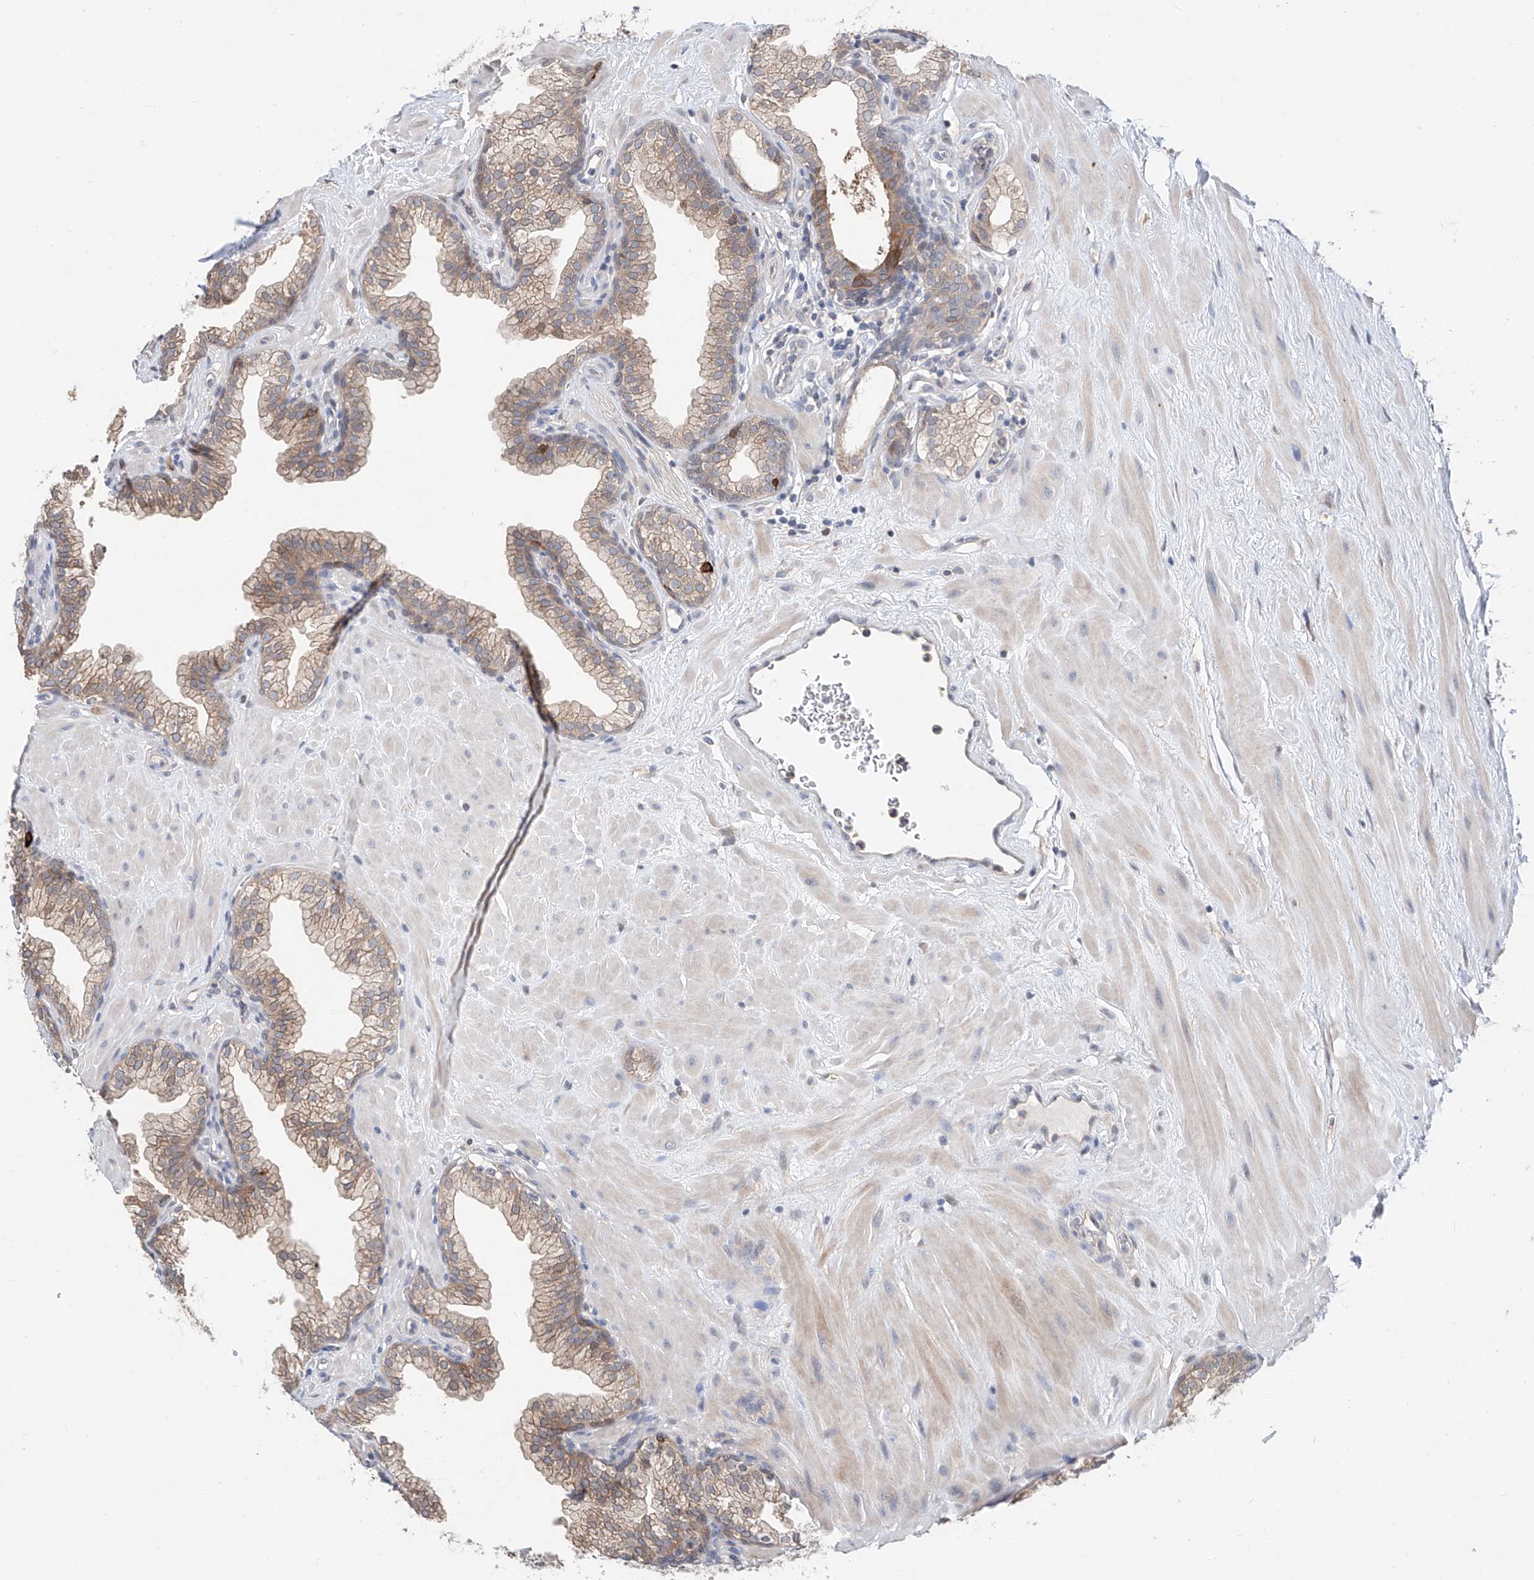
{"staining": {"intensity": "moderate", "quantity": "25%-75%", "location": "cytoplasmic/membranous"}, "tissue": "prostate", "cell_type": "Glandular cells", "image_type": "normal", "snomed": [{"axis": "morphology", "description": "Normal tissue, NOS"}, {"axis": "morphology", "description": "Urothelial carcinoma, Low grade"}, {"axis": "topography", "description": "Urinary bladder"}, {"axis": "topography", "description": "Prostate"}], "caption": "IHC of benign human prostate shows medium levels of moderate cytoplasmic/membranous positivity in approximately 25%-75% of glandular cells. (DAB IHC with brightfield microscopy, high magnification).", "gene": "FUCA2", "patient": {"sex": "male", "age": 60}}